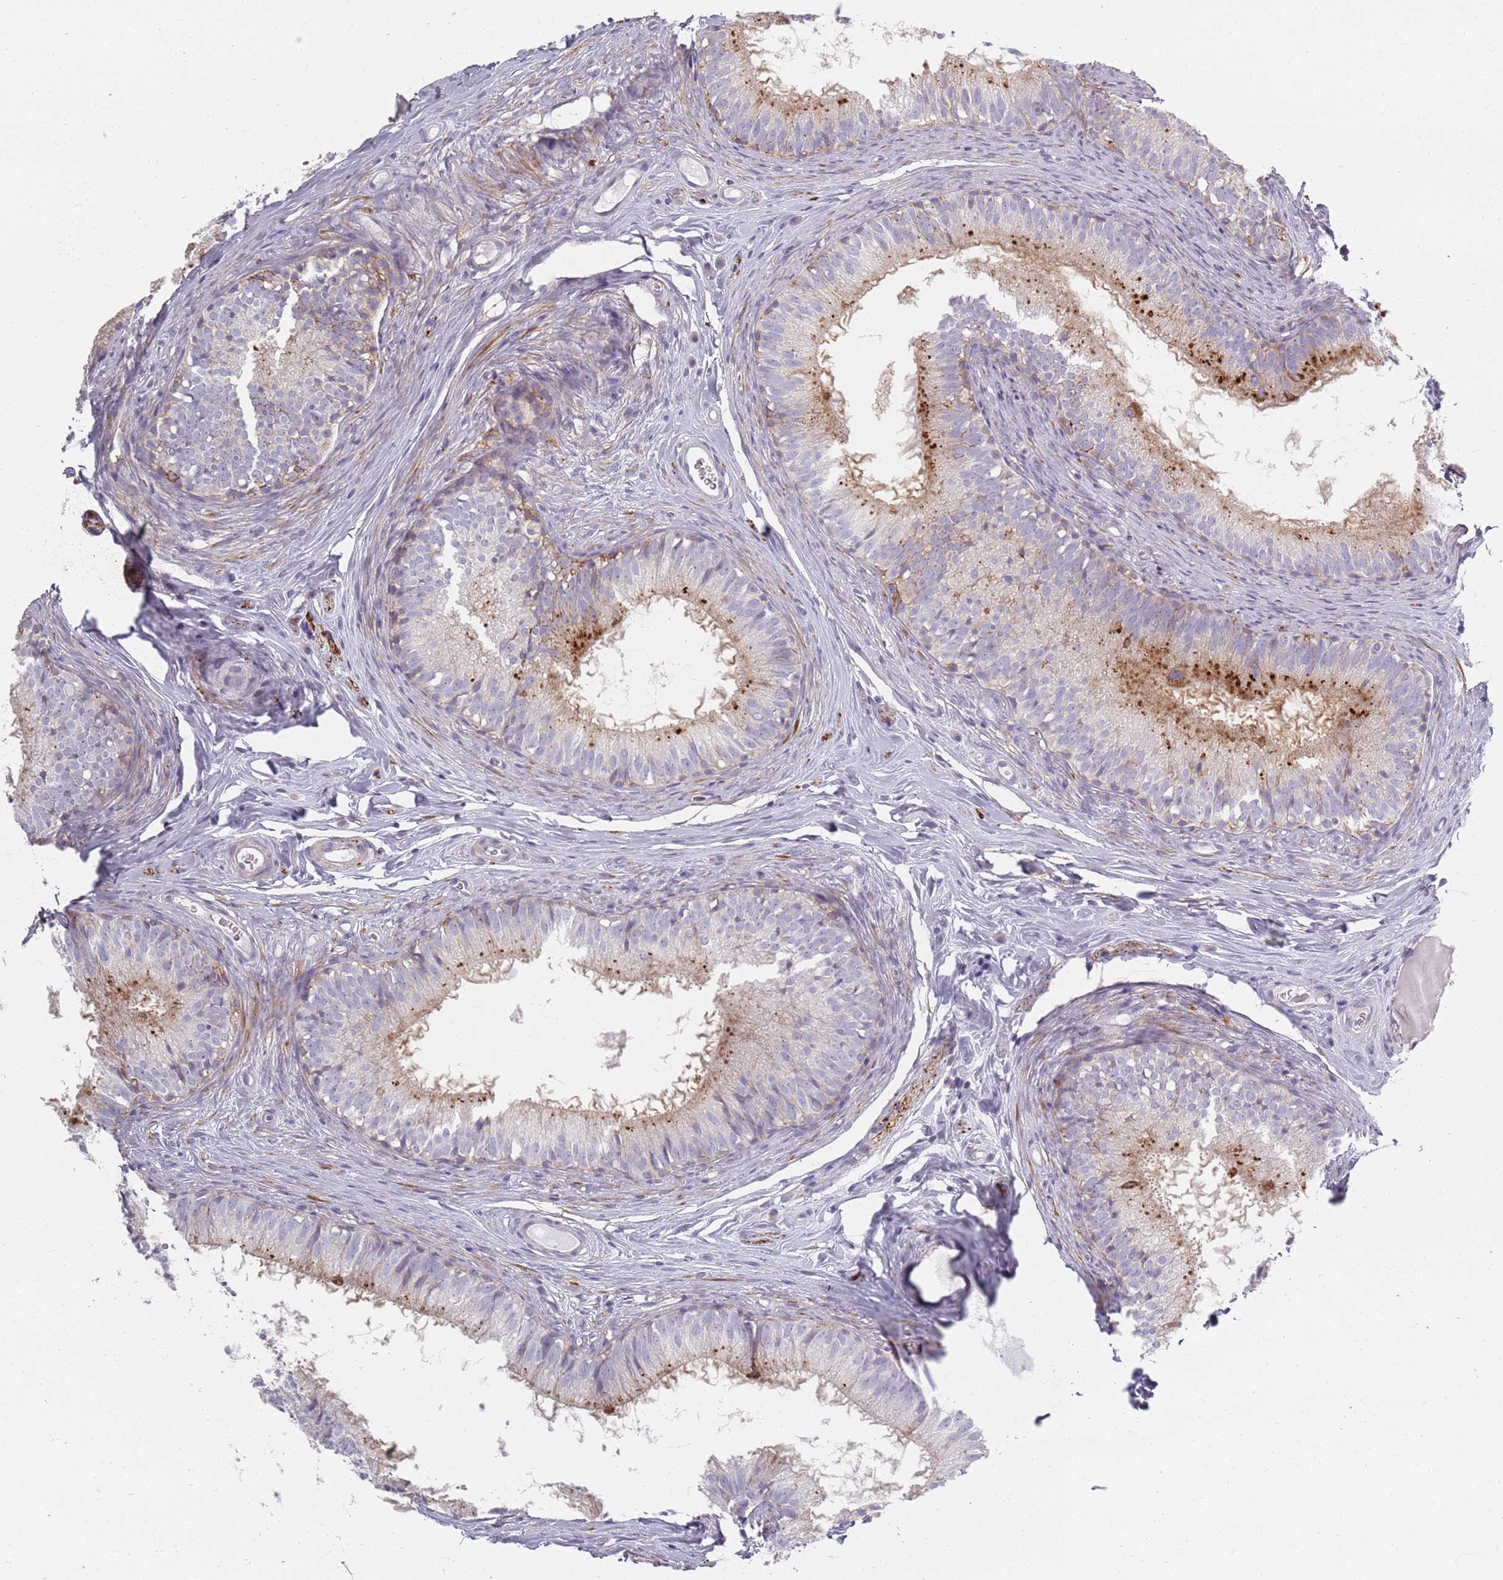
{"staining": {"intensity": "moderate", "quantity": "25%-75%", "location": "cytoplasmic/membranous"}, "tissue": "epididymis", "cell_type": "Glandular cells", "image_type": "normal", "snomed": [{"axis": "morphology", "description": "Normal tissue, NOS"}, {"axis": "topography", "description": "Epididymis"}], "caption": "An image of epididymis stained for a protein exhibits moderate cytoplasmic/membranous brown staining in glandular cells.", "gene": "SYNGR3", "patient": {"sex": "male", "age": 25}}